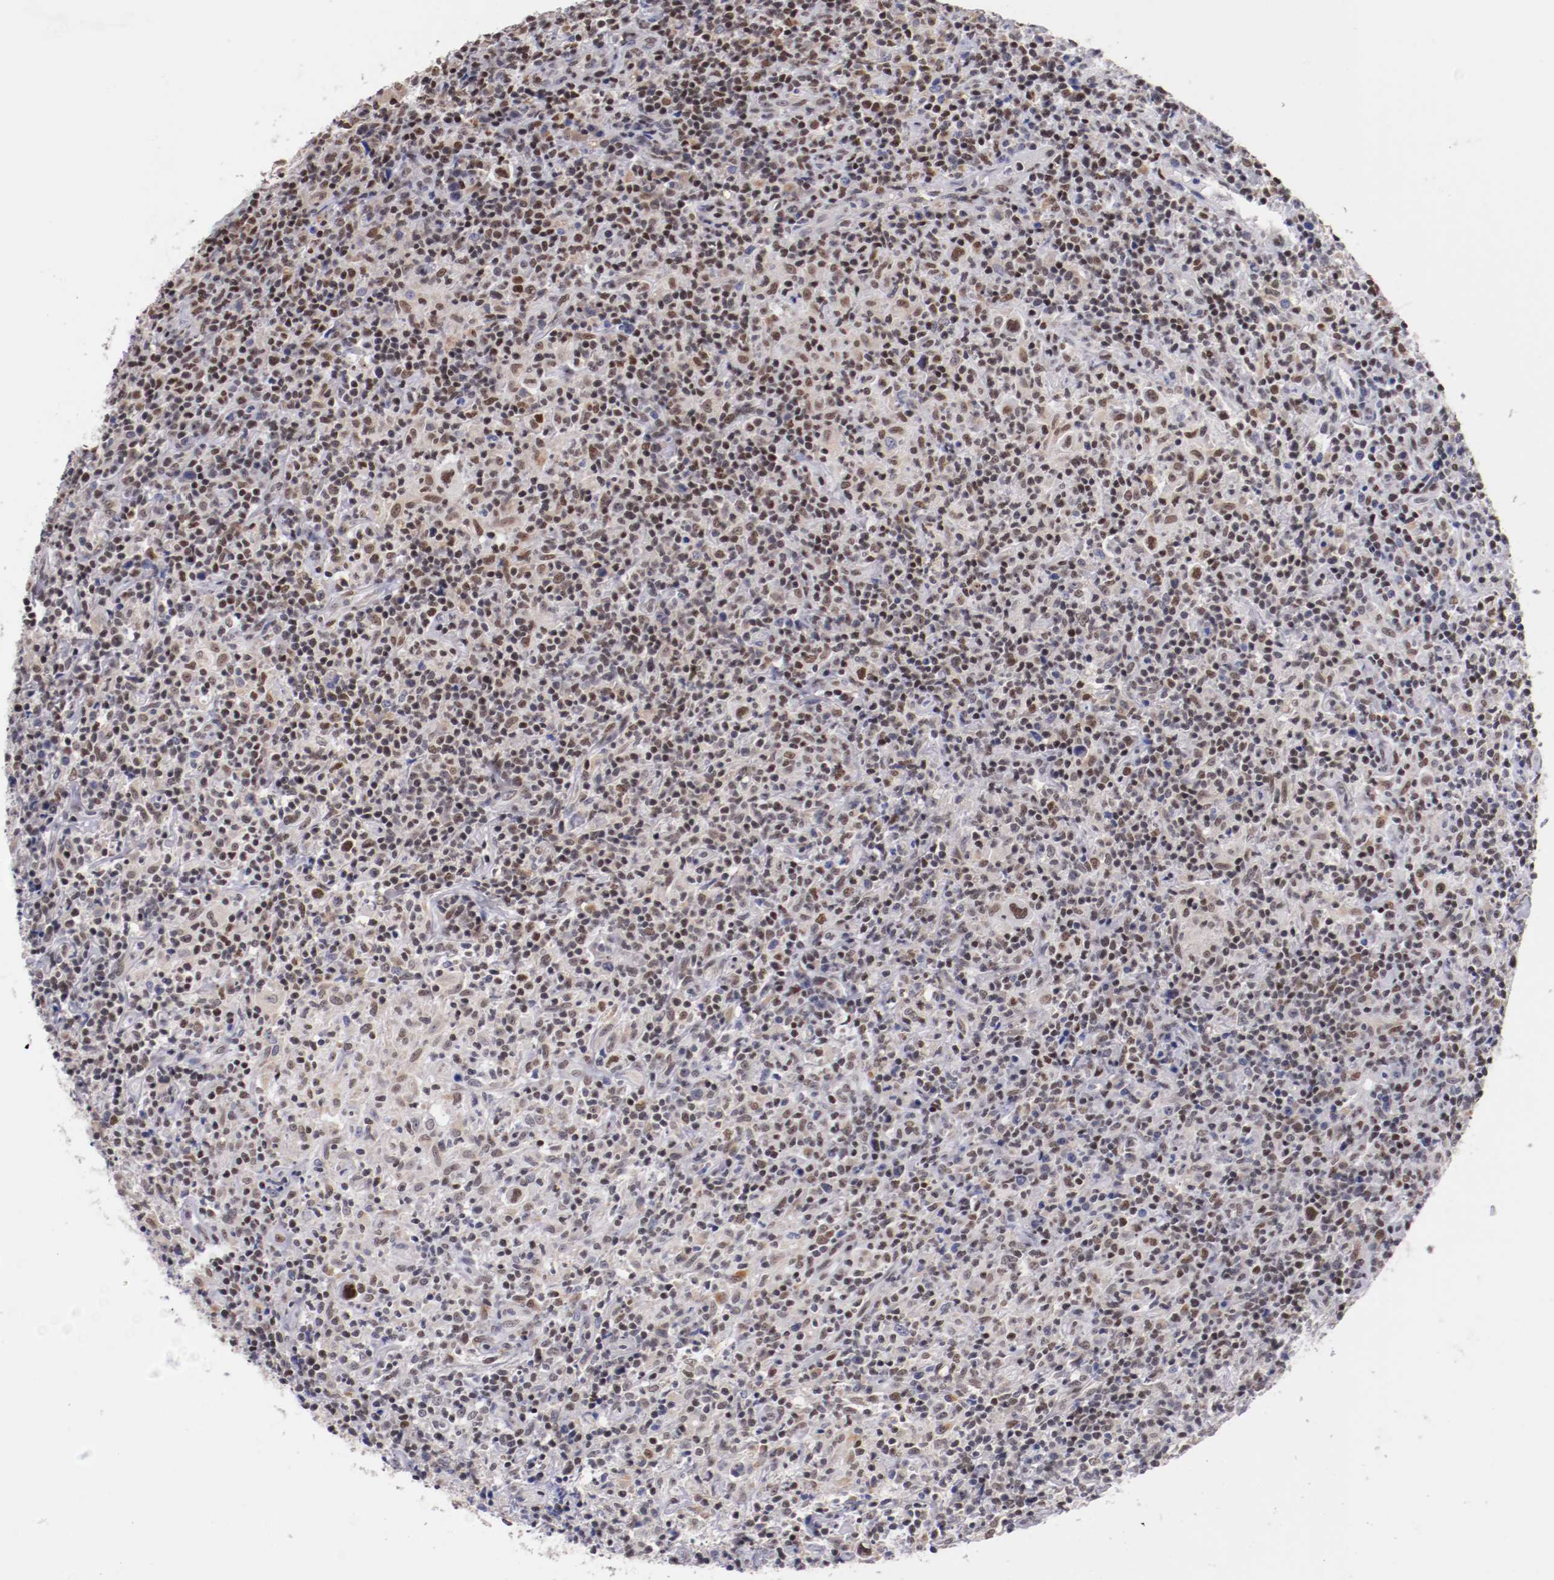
{"staining": {"intensity": "moderate", "quantity": "25%-75%", "location": "nuclear"}, "tissue": "lymphoma", "cell_type": "Tumor cells", "image_type": "cancer", "snomed": [{"axis": "morphology", "description": "Hodgkin's disease, NOS"}, {"axis": "topography", "description": "Lymph node"}], "caption": "Protein staining by immunohistochemistry displays moderate nuclear positivity in approximately 25%-75% of tumor cells in Hodgkin's disease.", "gene": "SRF", "patient": {"sex": "male", "age": 65}}